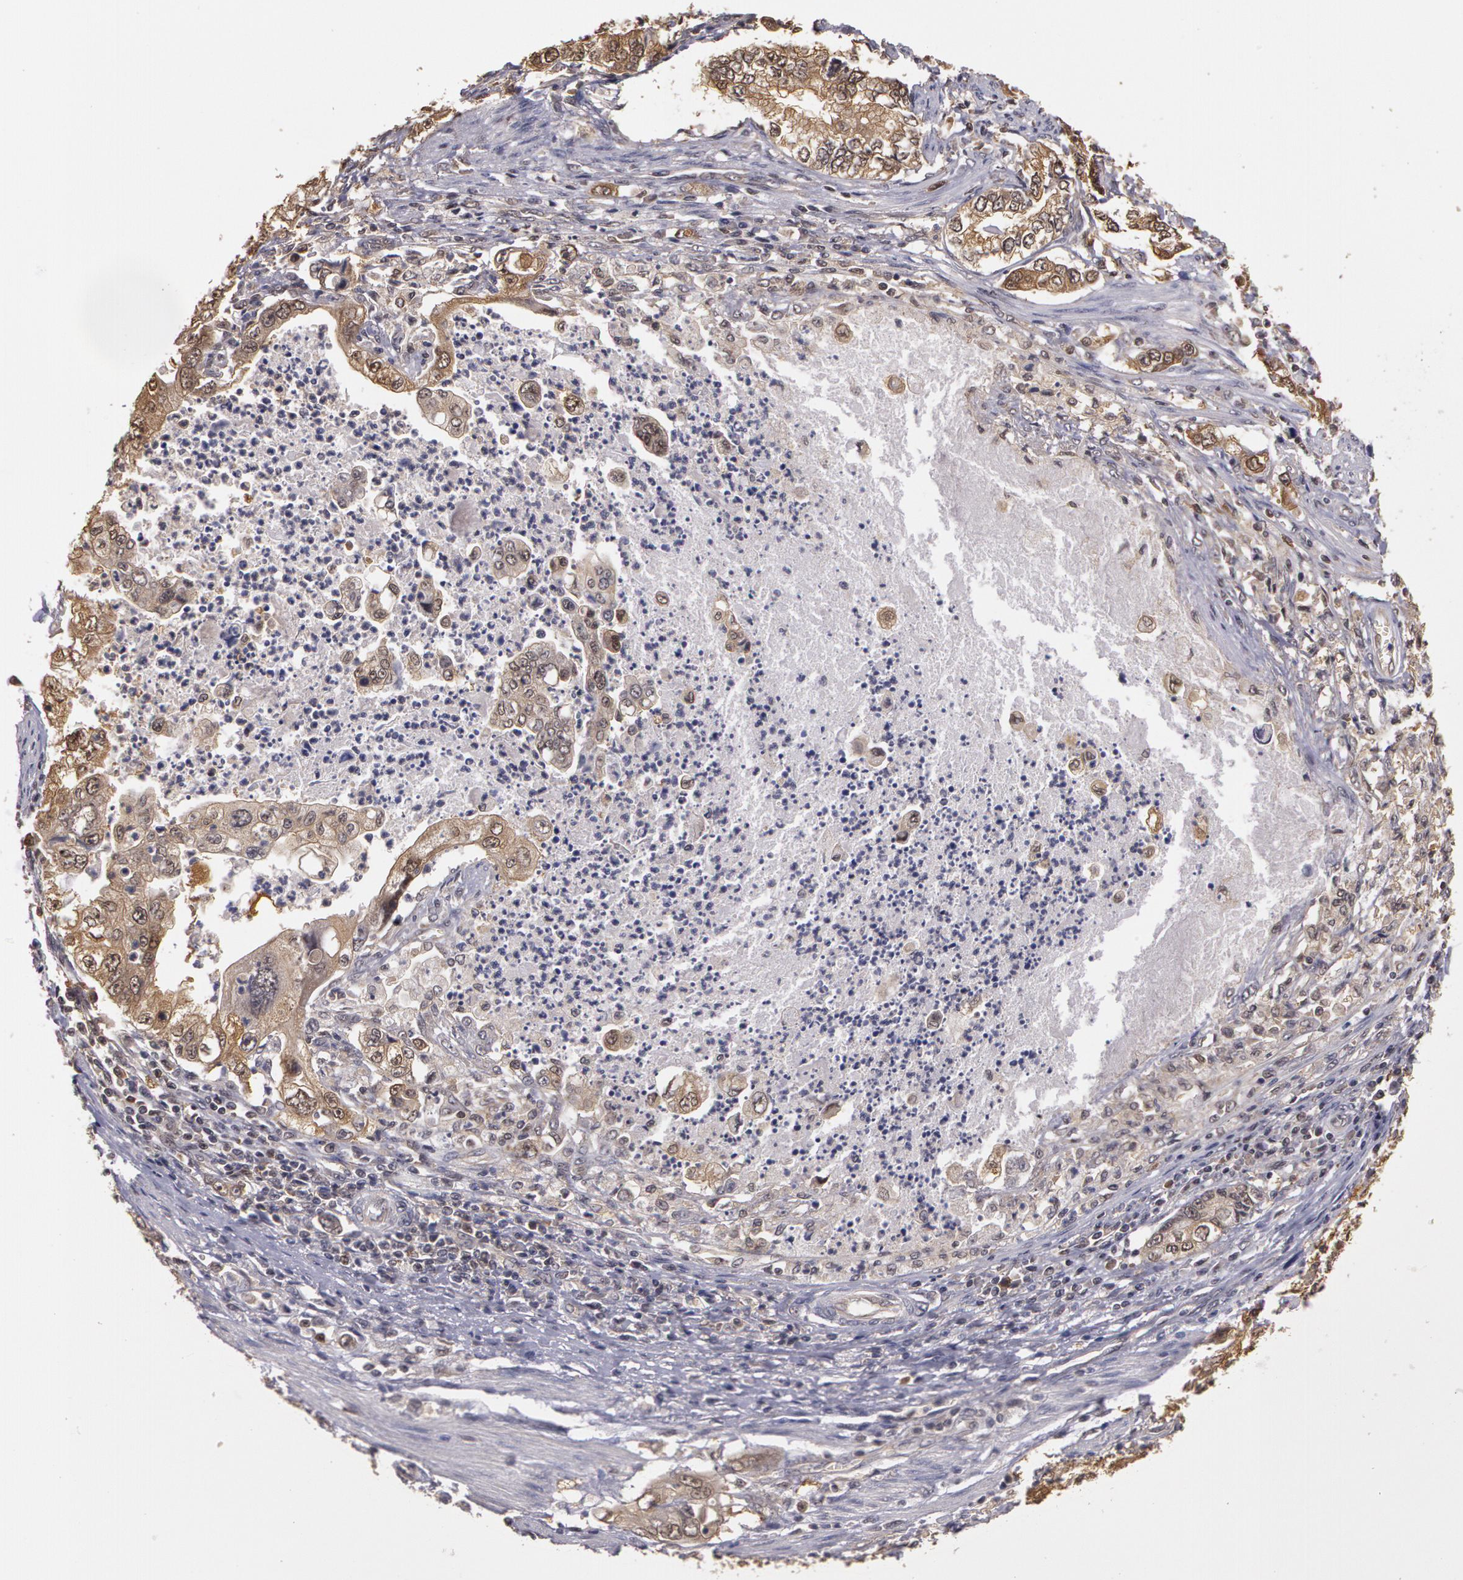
{"staining": {"intensity": "weak", "quantity": "25%-75%", "location": "cytoplasmic/membranous"}, "tissue": "stomach cancer", "cell_type": "Tumor cells", "image_type": "cancer", "snomed": [{"axis": "morphology", "description": "Adenocarcinoma, NOS"}, {"axis": "topography", "description": "Pancreas"}, {"axis": "topography", "description": "Stomach, upper"}], "caption": "Human stomach cancer stained with a protein marker exhibits weak staining in tumor cells.", "gene": "AHSA1", "patient": {"sex": "male", "age": 77}}